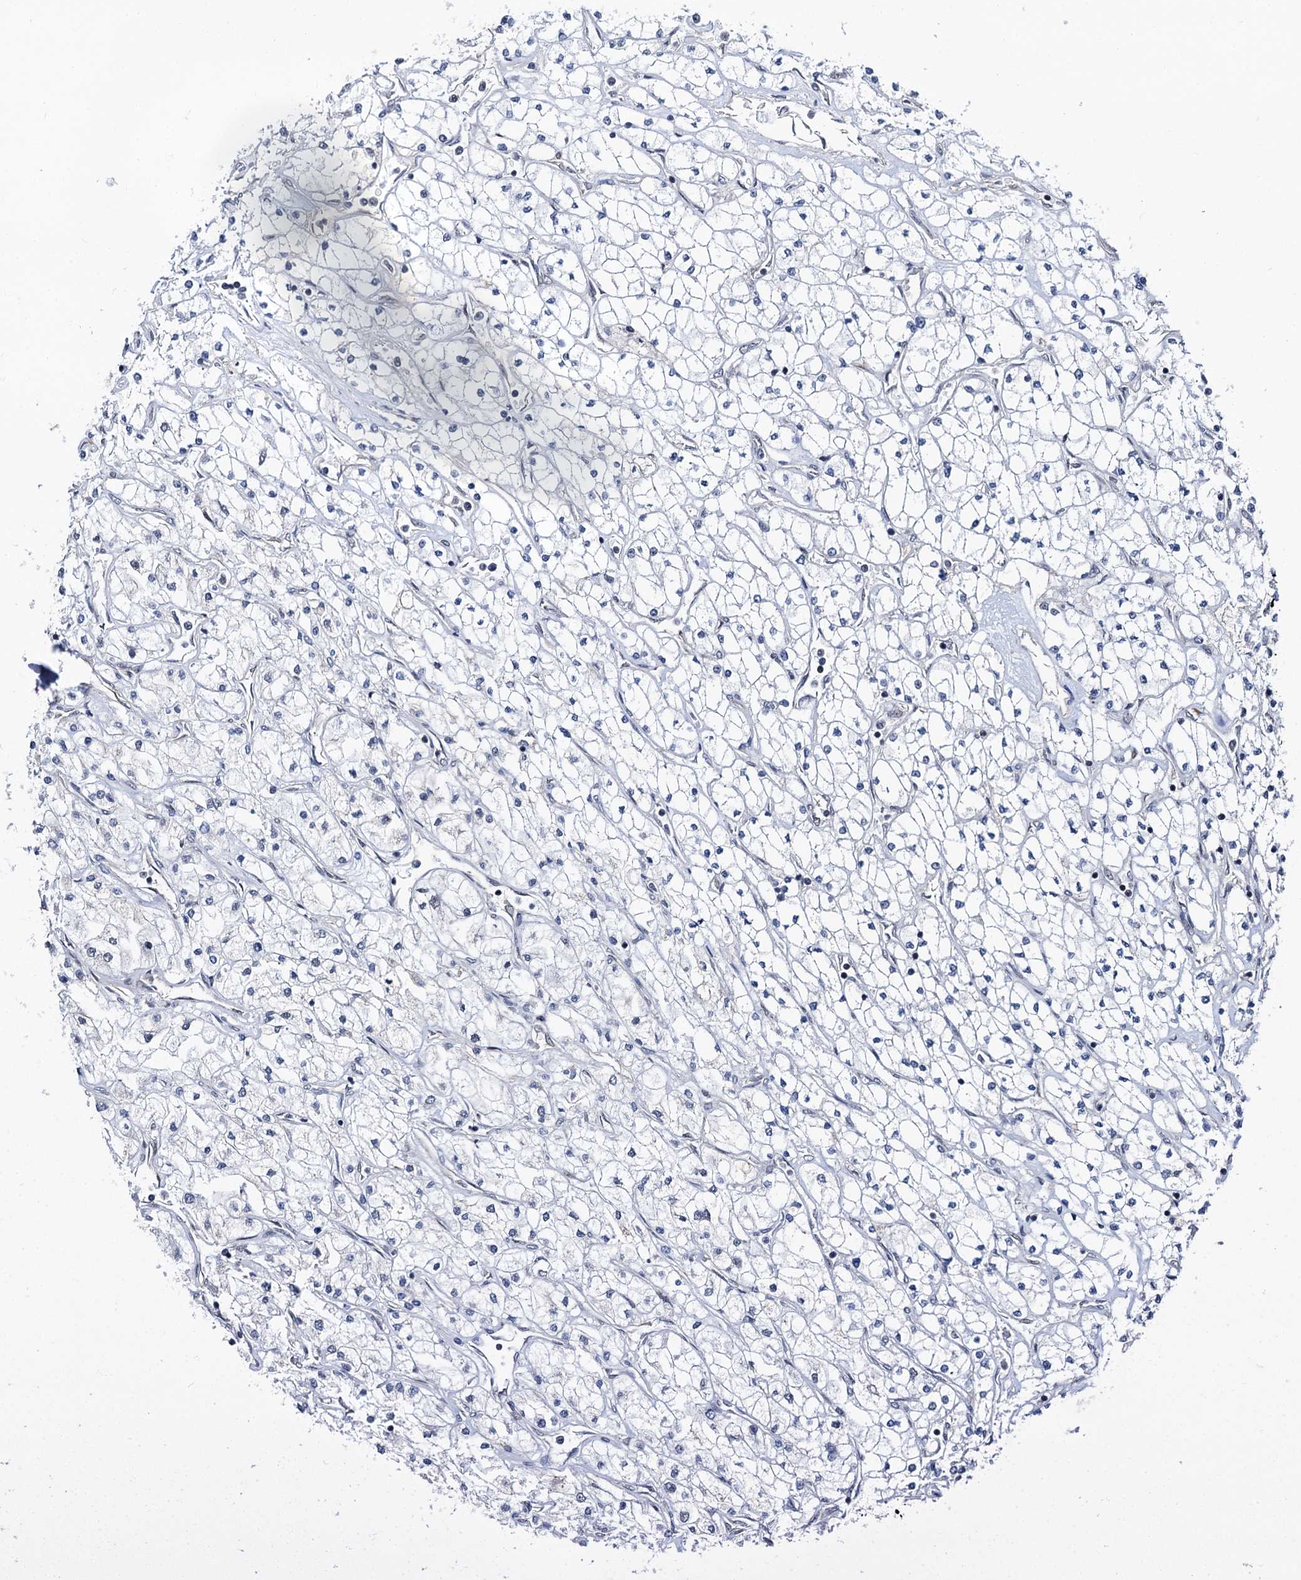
{"staining": {"intensity": "negative", "quantity": "none", "location": "none"}, "tissue": "renal cancer", "cell_type": "Tumor cells", "image_type": "cancer", "snomed": [{"axis": "morphology", "description": "Adenocarcinoma, NOS"}, {"axis": "topography", "description": "Kidney"}], "caption": "DAB (3,3'-diaminobenzidine) immunohistochemical staining of renal adenocarcinoma shows no significant positivity in tumor cells.", "gene": "RUFY2", "patient": {"sex": "male", "age": 80}}